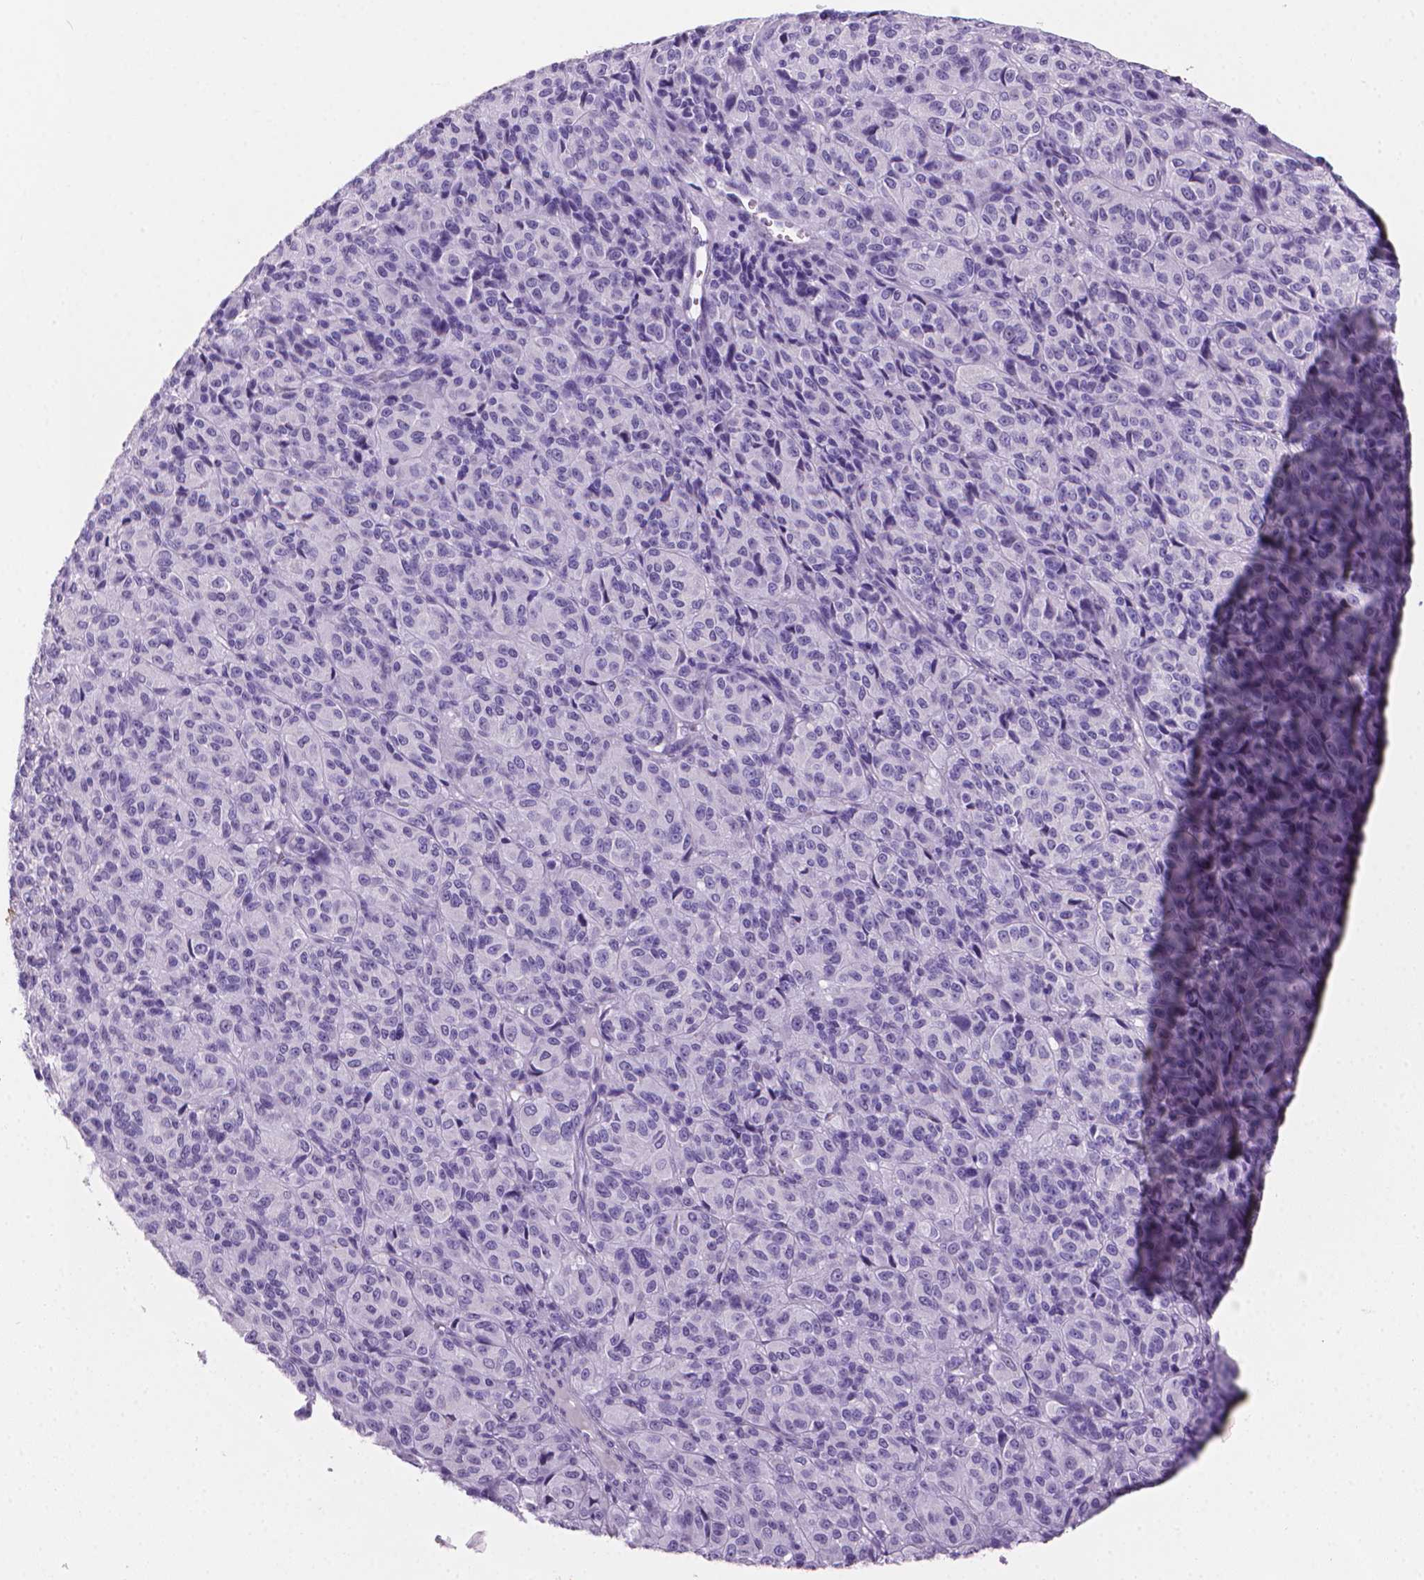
{"staining": {"intensity": "negative", "quantity": "none", "location": "none"}, "tissue": "melanoma", "cell_type": "Tumor cells", "image_type": "cancer", "snomed": [{"axis": "morphology", "description": "Malignant melanoma, Metastatic site"}, {"axis": "topography", "description": "Brain"}], "caption": "DAB immunohistochemical staining of malignant melanoma (metastatic site) shows no significant staining in tumor cells. The staining is performed using DAB brown chromogen with nuclei counter-stained in using hematoxylin.", "gene": "XPNPEP2", "patient": {"sex": "female", "age": 56}}